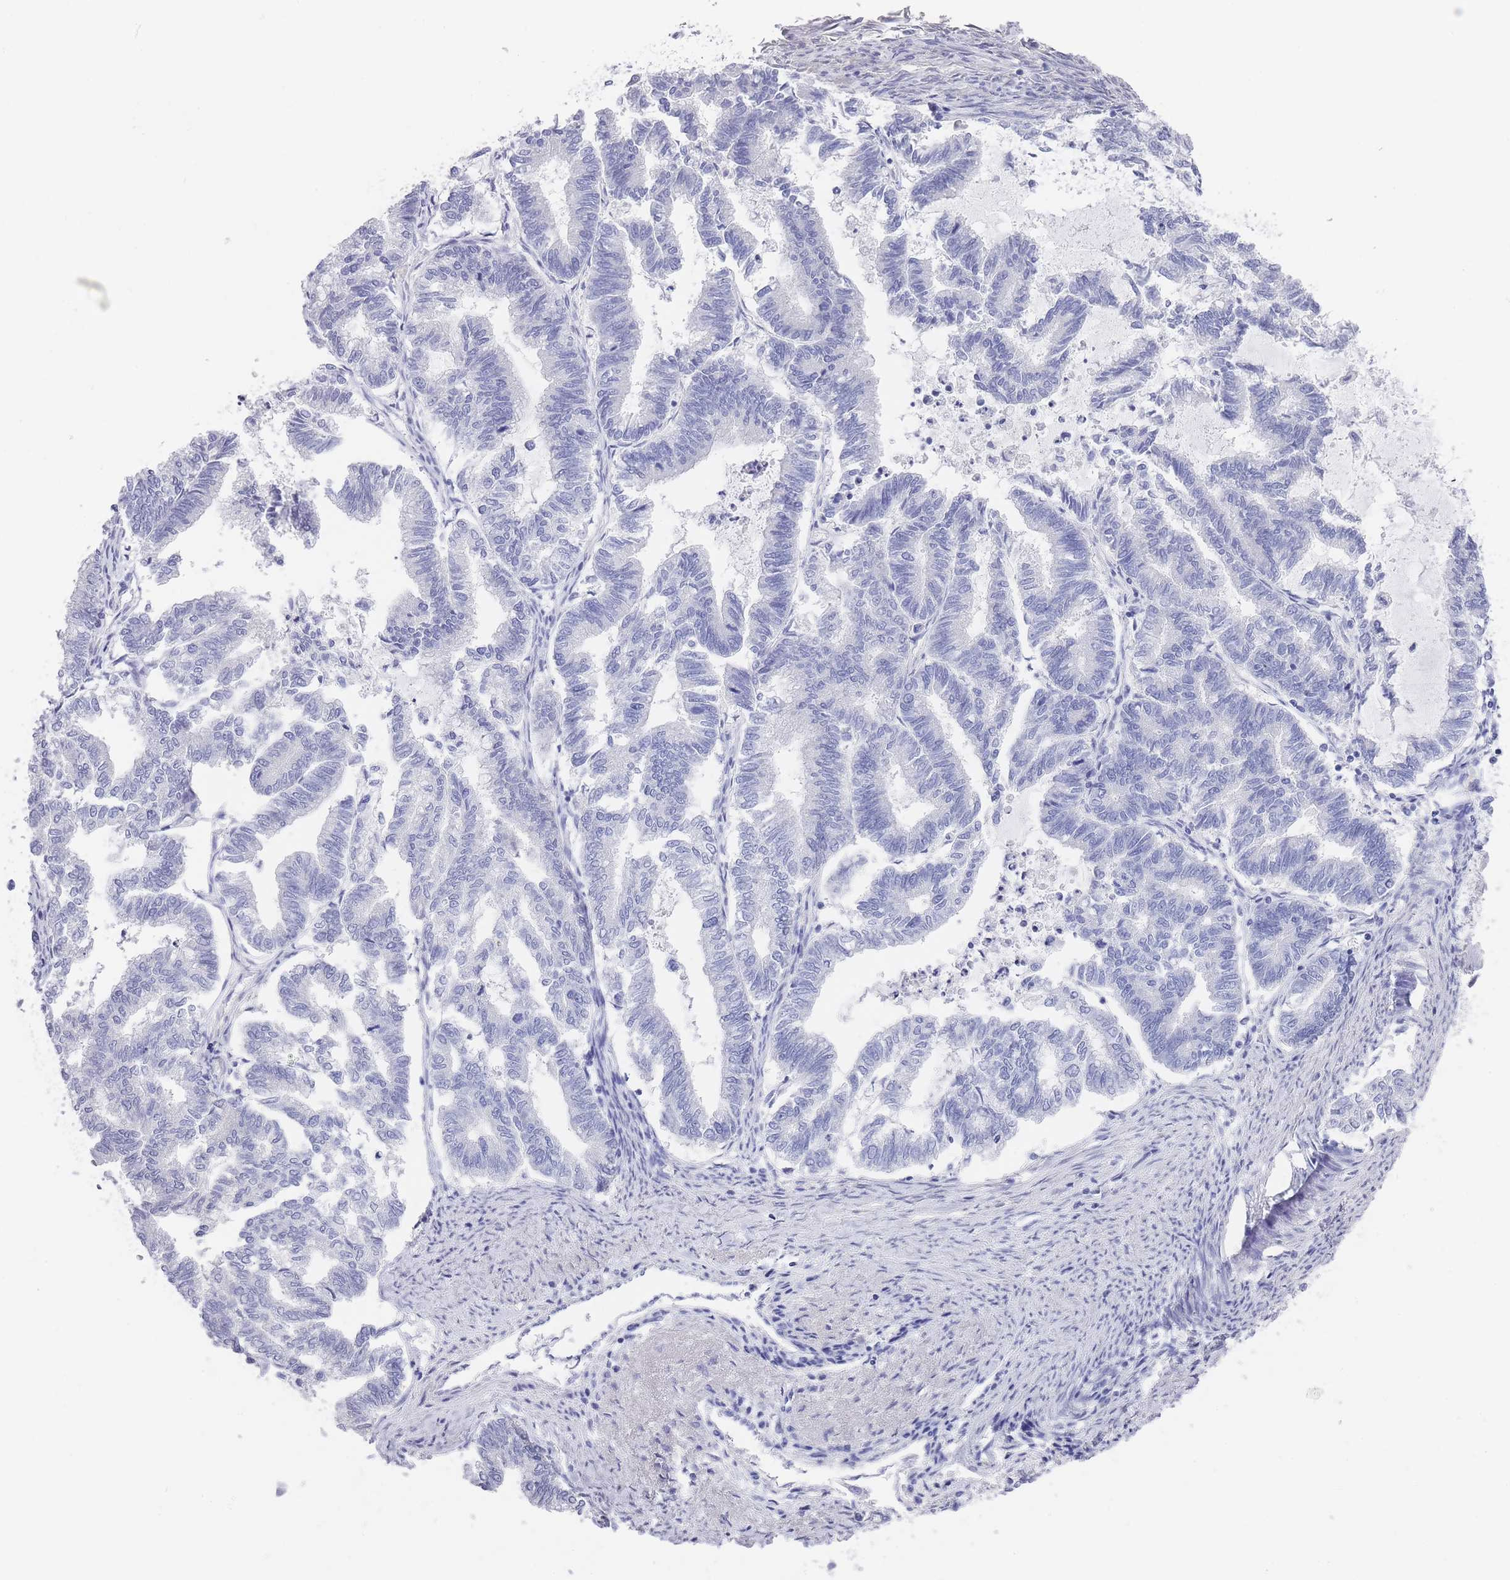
{"staining": {"intensity": "negative", "quantity": "none", "location": "none"}, "tissue": "endometrial cancer", "cell_type": "Tumor cells", "image_type": "cancer", "snomed": [{"axis": "morphology", "description": "Adenocarcinoma, NOS"}, {"axis": "topography", "description": "Endometrium"}], "caption": "Tumor cells are negative for brown protein staining in endometrial cancer.", "gene": "RAB2B", "patient": {"sex": "female", "age": 79}}